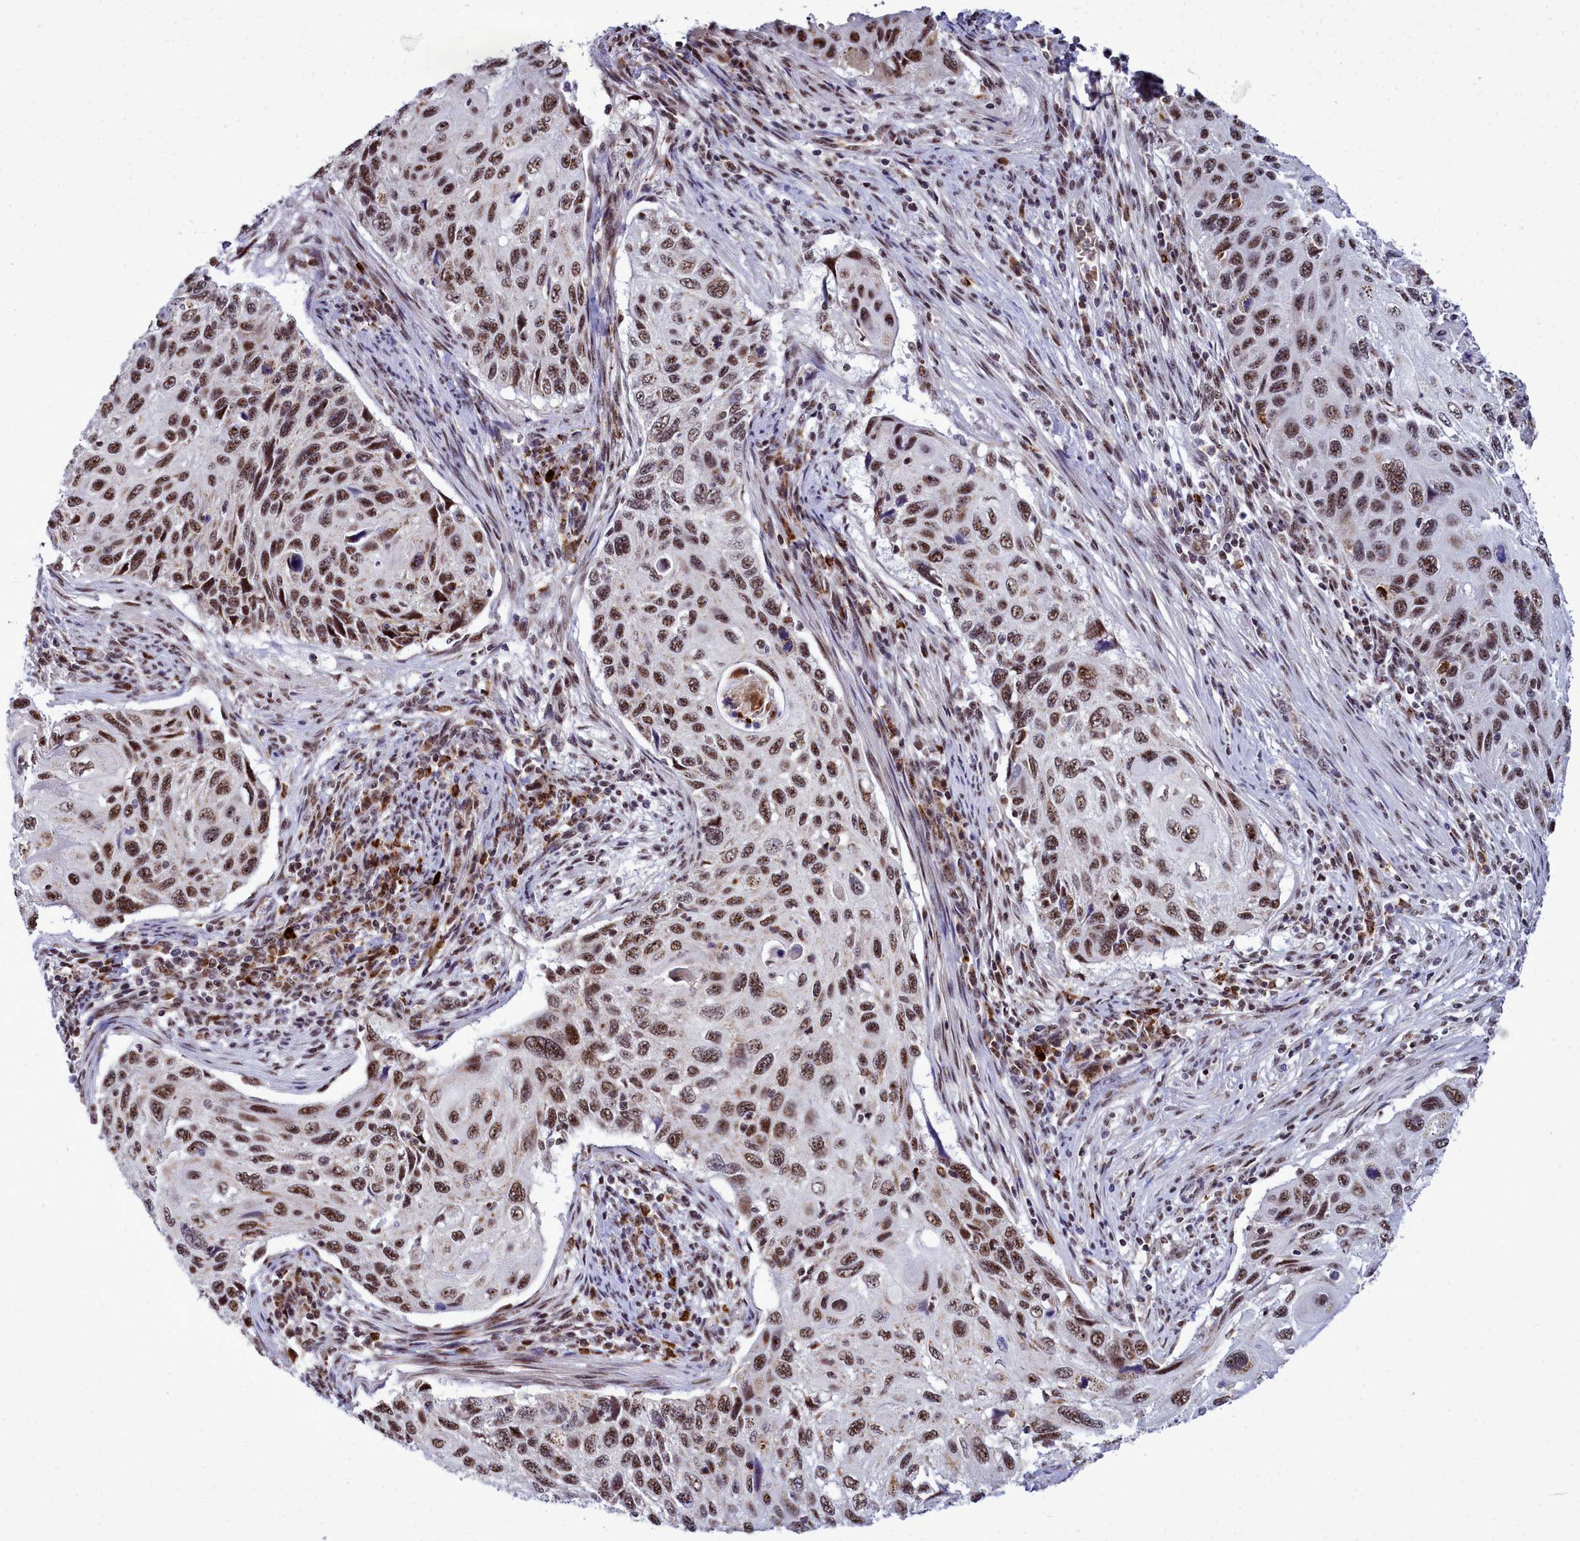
{"staining": {"intensity": "moderate", "quantity": ">75%", "location": "nuclear"}, "tissue": "cervical cancer", "cell_type": "Tumor cells", "image_type": "cancer", "snomed": [{"axis": "morphology", "description": "Squamous cell carcinoma, NOS"}, {"axis": "topography", "description": "Cervix"}], "caption": "A brown stain labels moderate nuclear expression of a protein in human cervical cancer (squamous cell carcinoma) tumor cells. (DAB (3,3'-diaminobenzidine) IHC, brown staining for protein, blue staining for nuclei).", "gene": "POM121L2", "patient": {"sex": "female", "age": 70}}